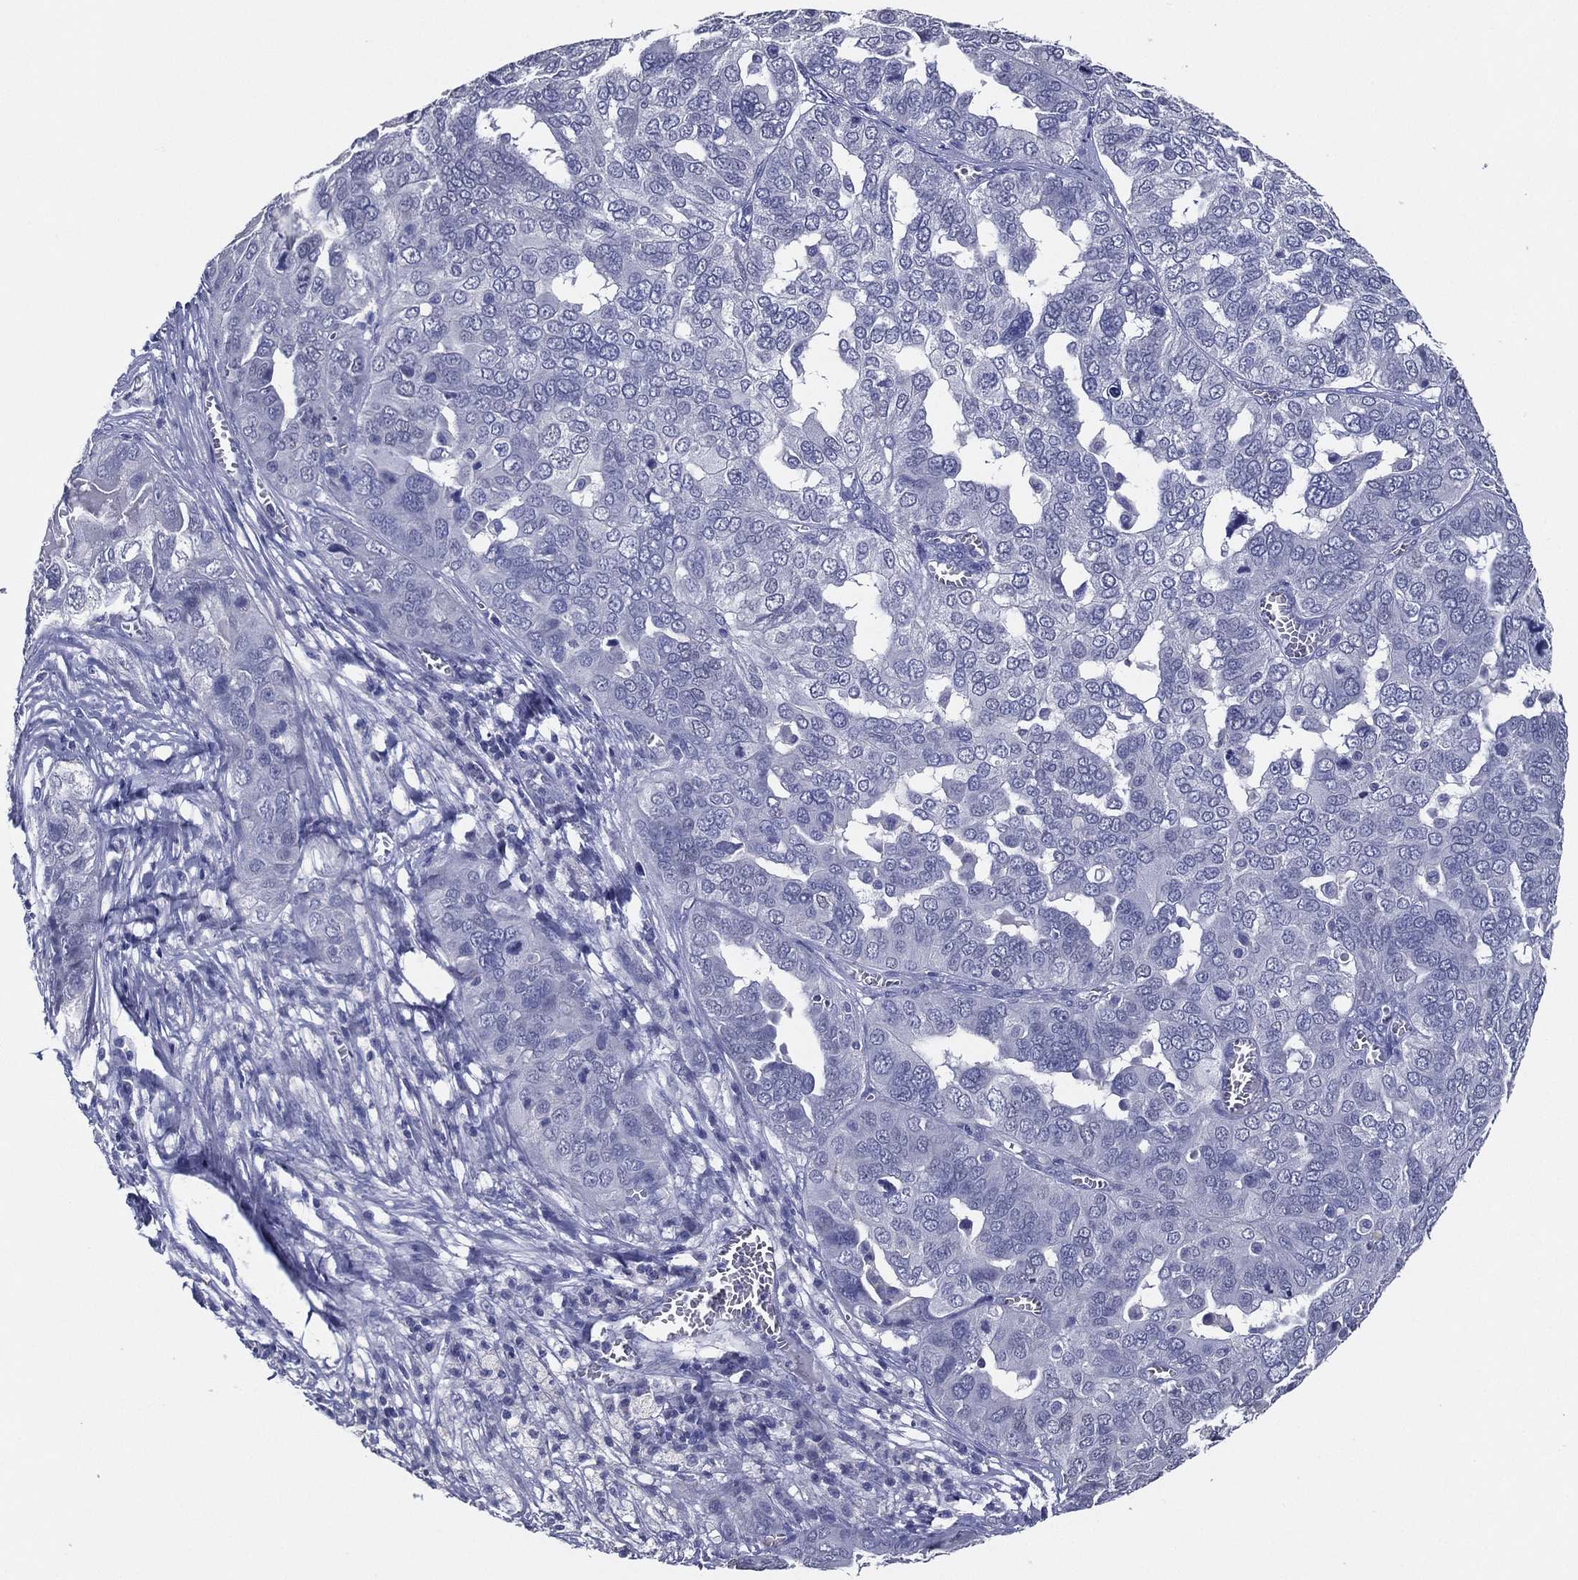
{"staining": {"intensity": "negative", "quantity": "none", "location": "none"}, "tissue": "ovarian cancer", "cell_type": "Tumor cells", "image_type": "cancer", "snomed": [{"axis": "morphology", "description": "Carcinoma, endometroid"}, {"axis": "topography", "description": "Soft tissue"}, {"axis": "topography", "description": "Ovary"}], "caption": "Ovarian cancer was stained to show a protein in brown. There is no significant positivity in tumor cells. The staining is performed using DAB brown chromogen with nuclei counter-stained in using hematoxylin.", "gene": "TFAP2A", "patient": {"sex": "female", "age": 52}}